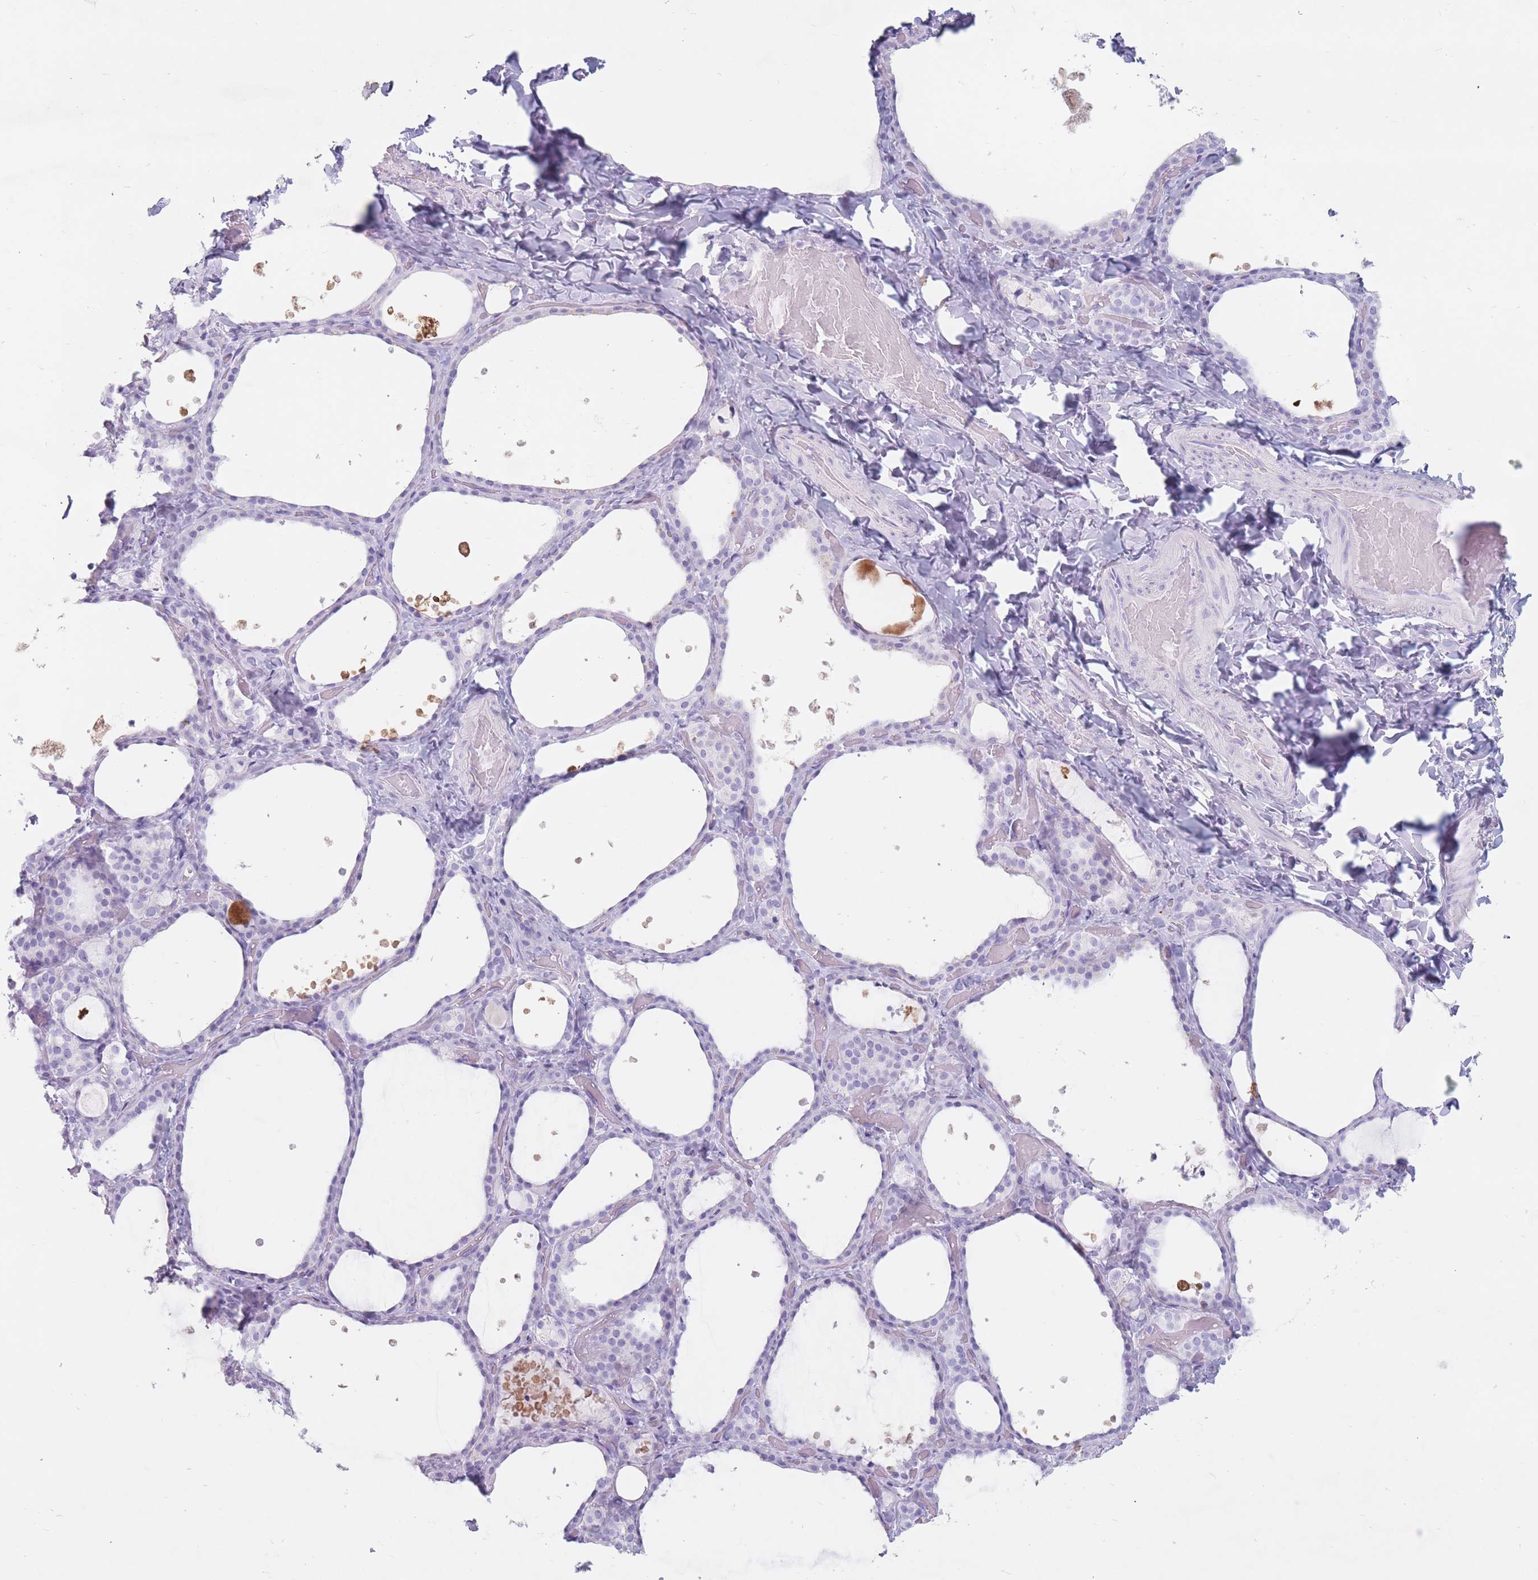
{"staining": {"intensity": "negative", "quantity": "none", "location": "none"}, "tissue": "thyroid gland", "cell_type": "Glandular cells", "image_type": "normal", "snomed": [{"axis": "morphology", "description": "Normal tissue, NOS"}, {"axis": "topography", "description": "Thyroid gland"}], "caption": "Glandular cells show no significant expression in normal thyroid gland. (Stains: DAB (3,3'-diaminobenzidine) immunohistochemistry with hematoxylin counter stain, Microscopy: brightfield microscopy at high magnification).", "gene": "ST3GAL5", "patient": {"sex": "female", "age": 44}}